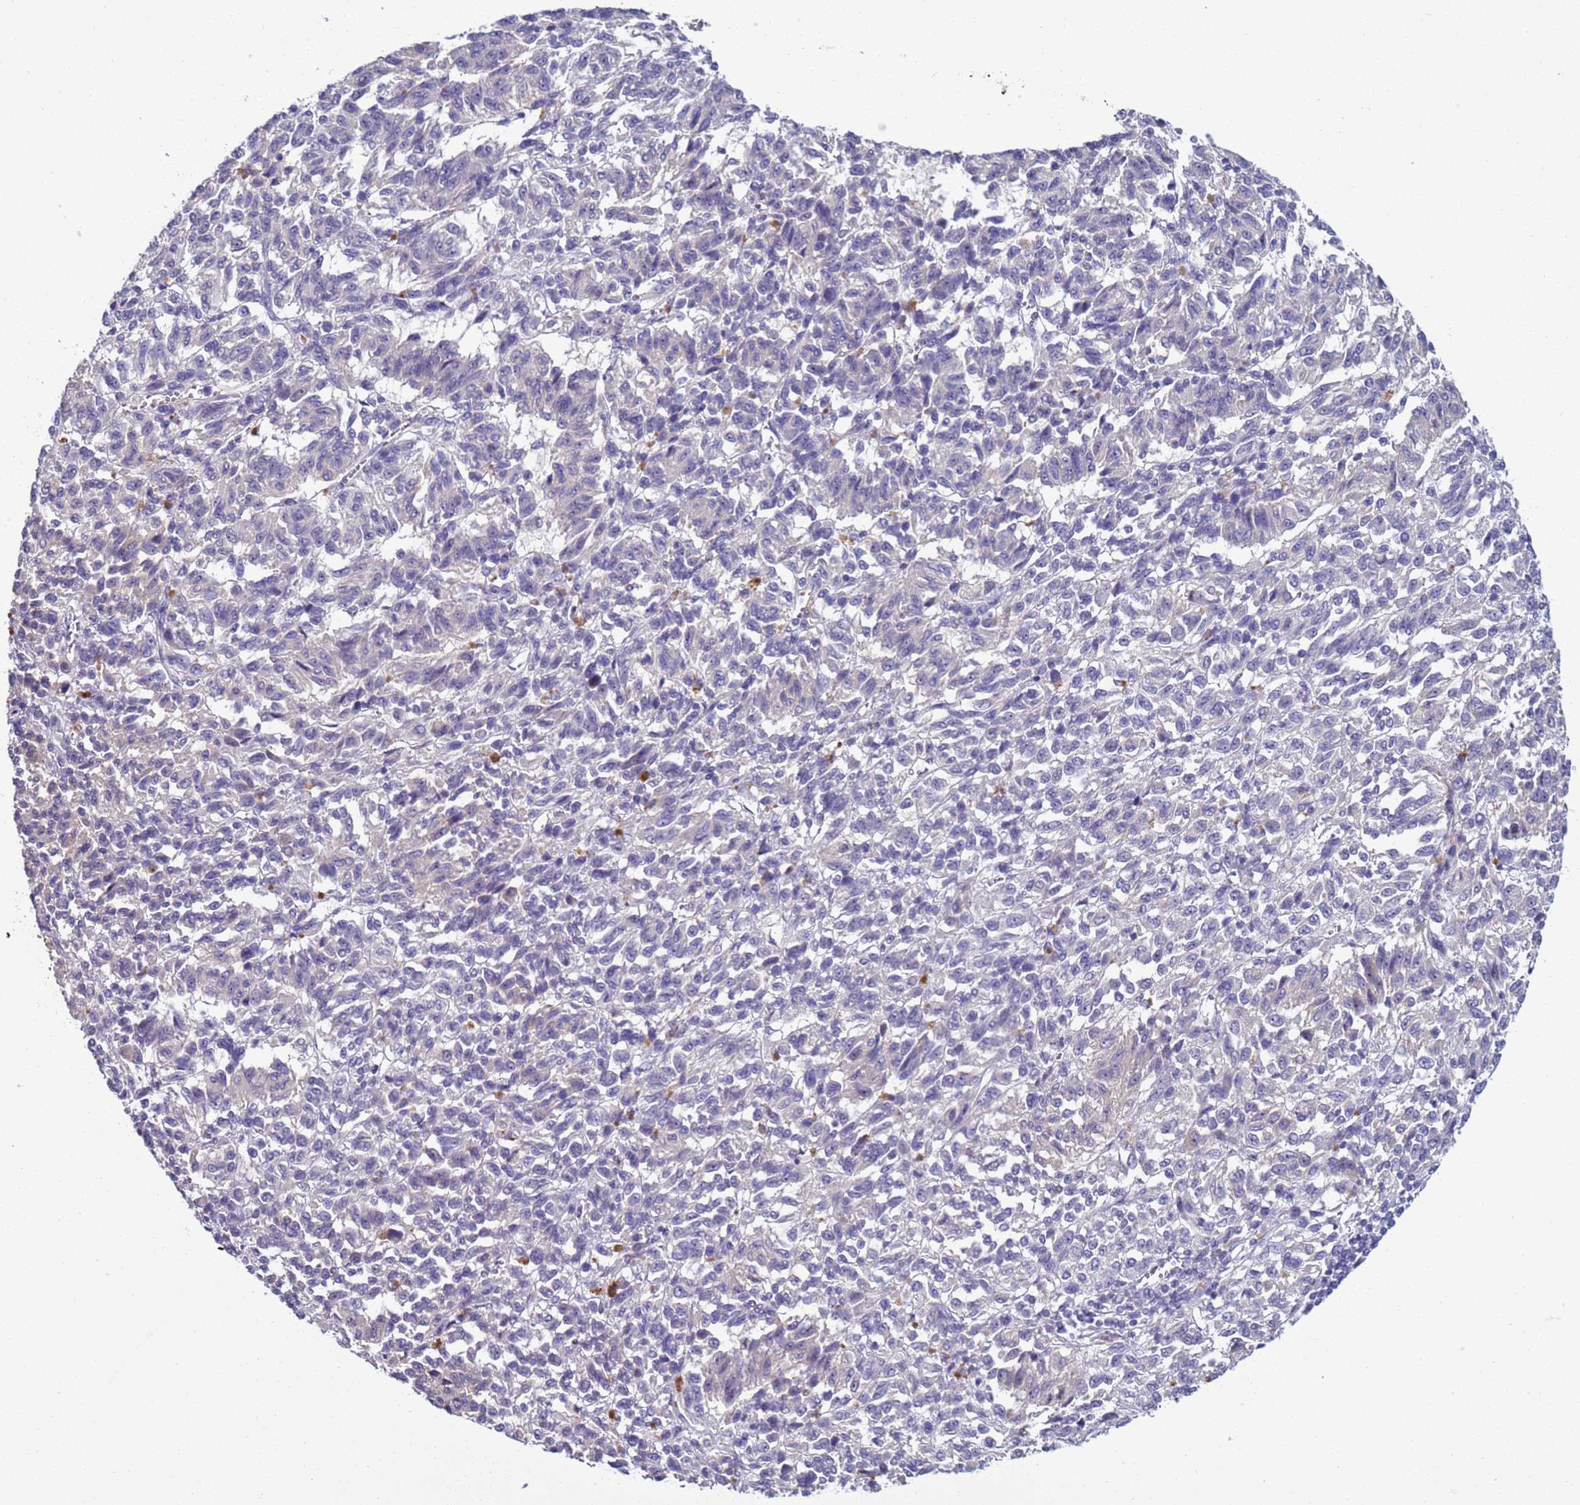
{"staining": {"intensity": "negative", "quantity": "none", "location": "none"}, "tissue": "melanoma", "cell_type": "Tumor cells", "image_type": "cancer", "snomed": [{"axis": "morphology", "description": "Malignant melanoma, Metastatic site"}, {"axis": "topography", "description": "Lung"}], "caption": "Immunohistochemical staining of malignant melanoma (metastatic site) shows no significant staining in tumor cells.", "gene": "TRIM51", "patient": {"sex": "male", "age": 64}}